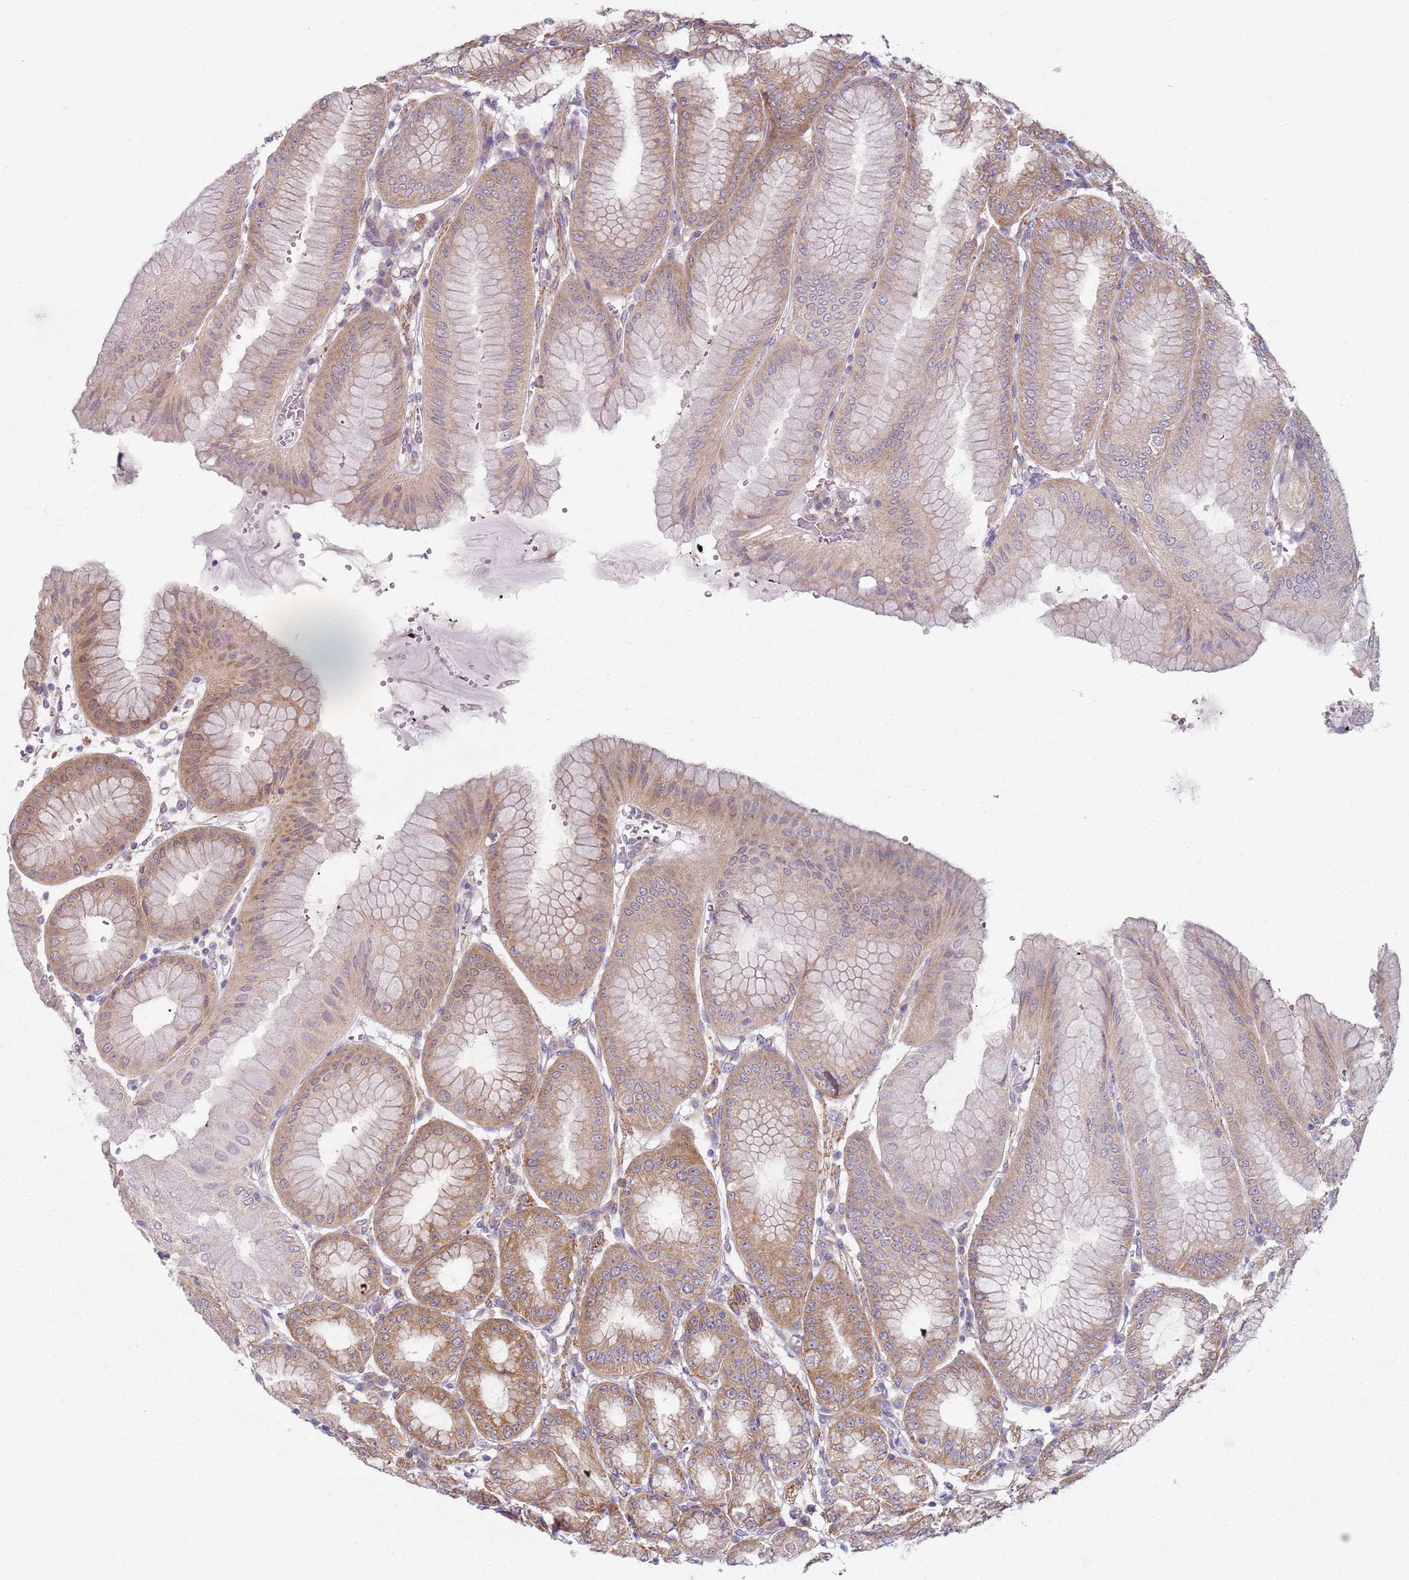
{"staining": {"intensity": "moderate", "quantity": ">75%", "location": "cytoplasmic/membranous"}, "tissue": "stomach", "cell_type": "Glandular cells", "image_type": "normal", "snomed": [{"axis": "morphology", "description": "Normal tissue, NOS"}, {"axis": "topography", "description": "Stomach, lower"}], "caption": "An image of human stomach stained for a protein reveals moderate cytoplasmic/membranous brown staining in glandular cells. The staining was performed using DAB (3,3'-diaminobenzidine) to visualize the protein expression in brown, while the nuclei were stained in blue with hematoxylin (Magnification: 20x).", "gene": "SLC26A6", "patient": {"sex": "male", "age": 71}}